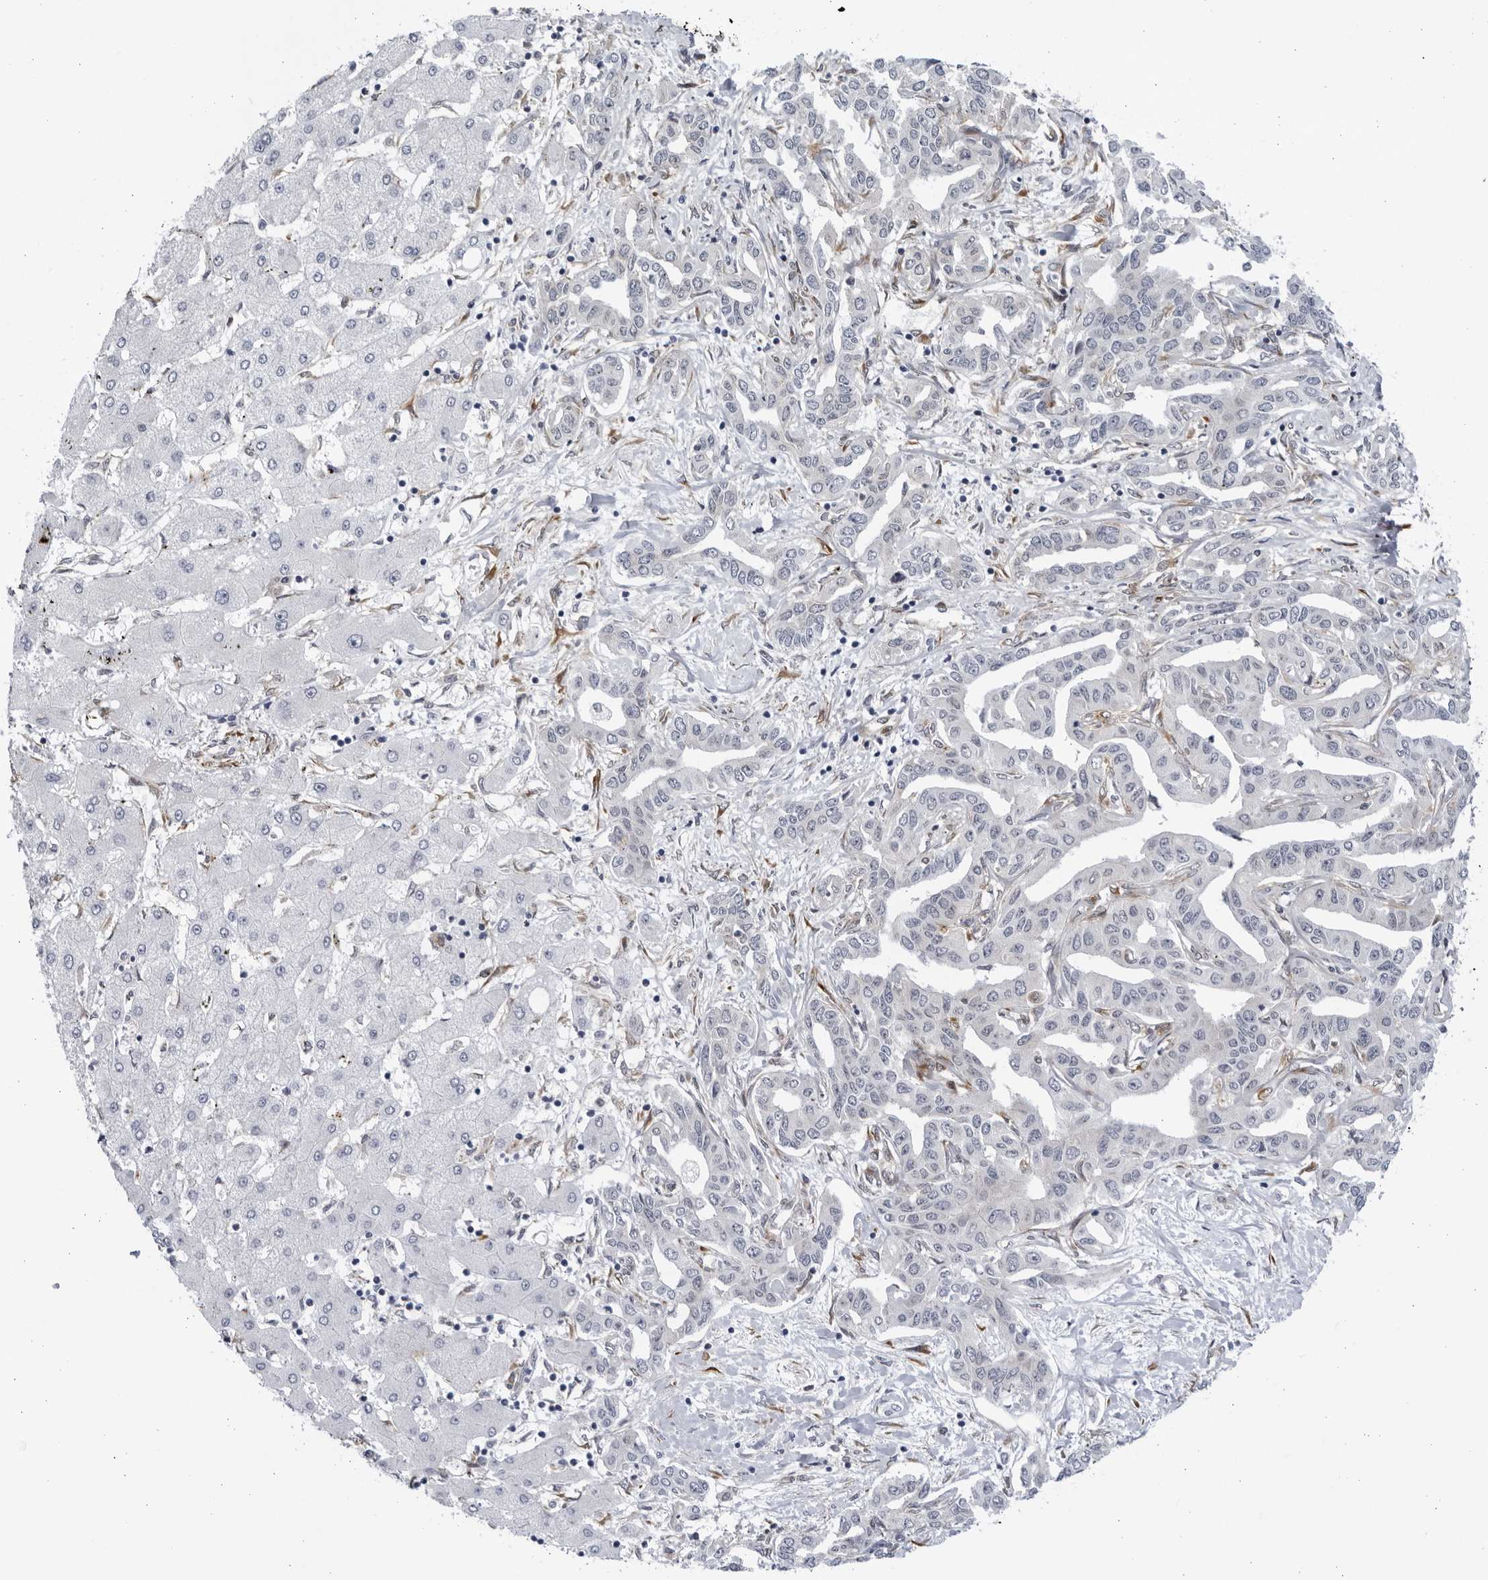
{"staining": {"intensity": "negative", "quantity": "none", "location": "none"}, "tissue": "liver cancer", "cell_type": "Tumor cells", "image_type": "cancer", "snomed": [{"axis": "morphology", "description": "Cholangiocarcinoma"}, {"axis": "topography", "description": "Liver"}], "caption": "Immunohistochemistry (IHC) of human liver cancer (cholangiocarcinoma) exhibits no positivity in tumor cells. (Brightfield microscopy of DAB (3,3'-diaminobenzidine) immunohistochemistry (IHC) at high magnification).", "gene": "BMP2K", "patient": {"sex": "male", "age": 59}}